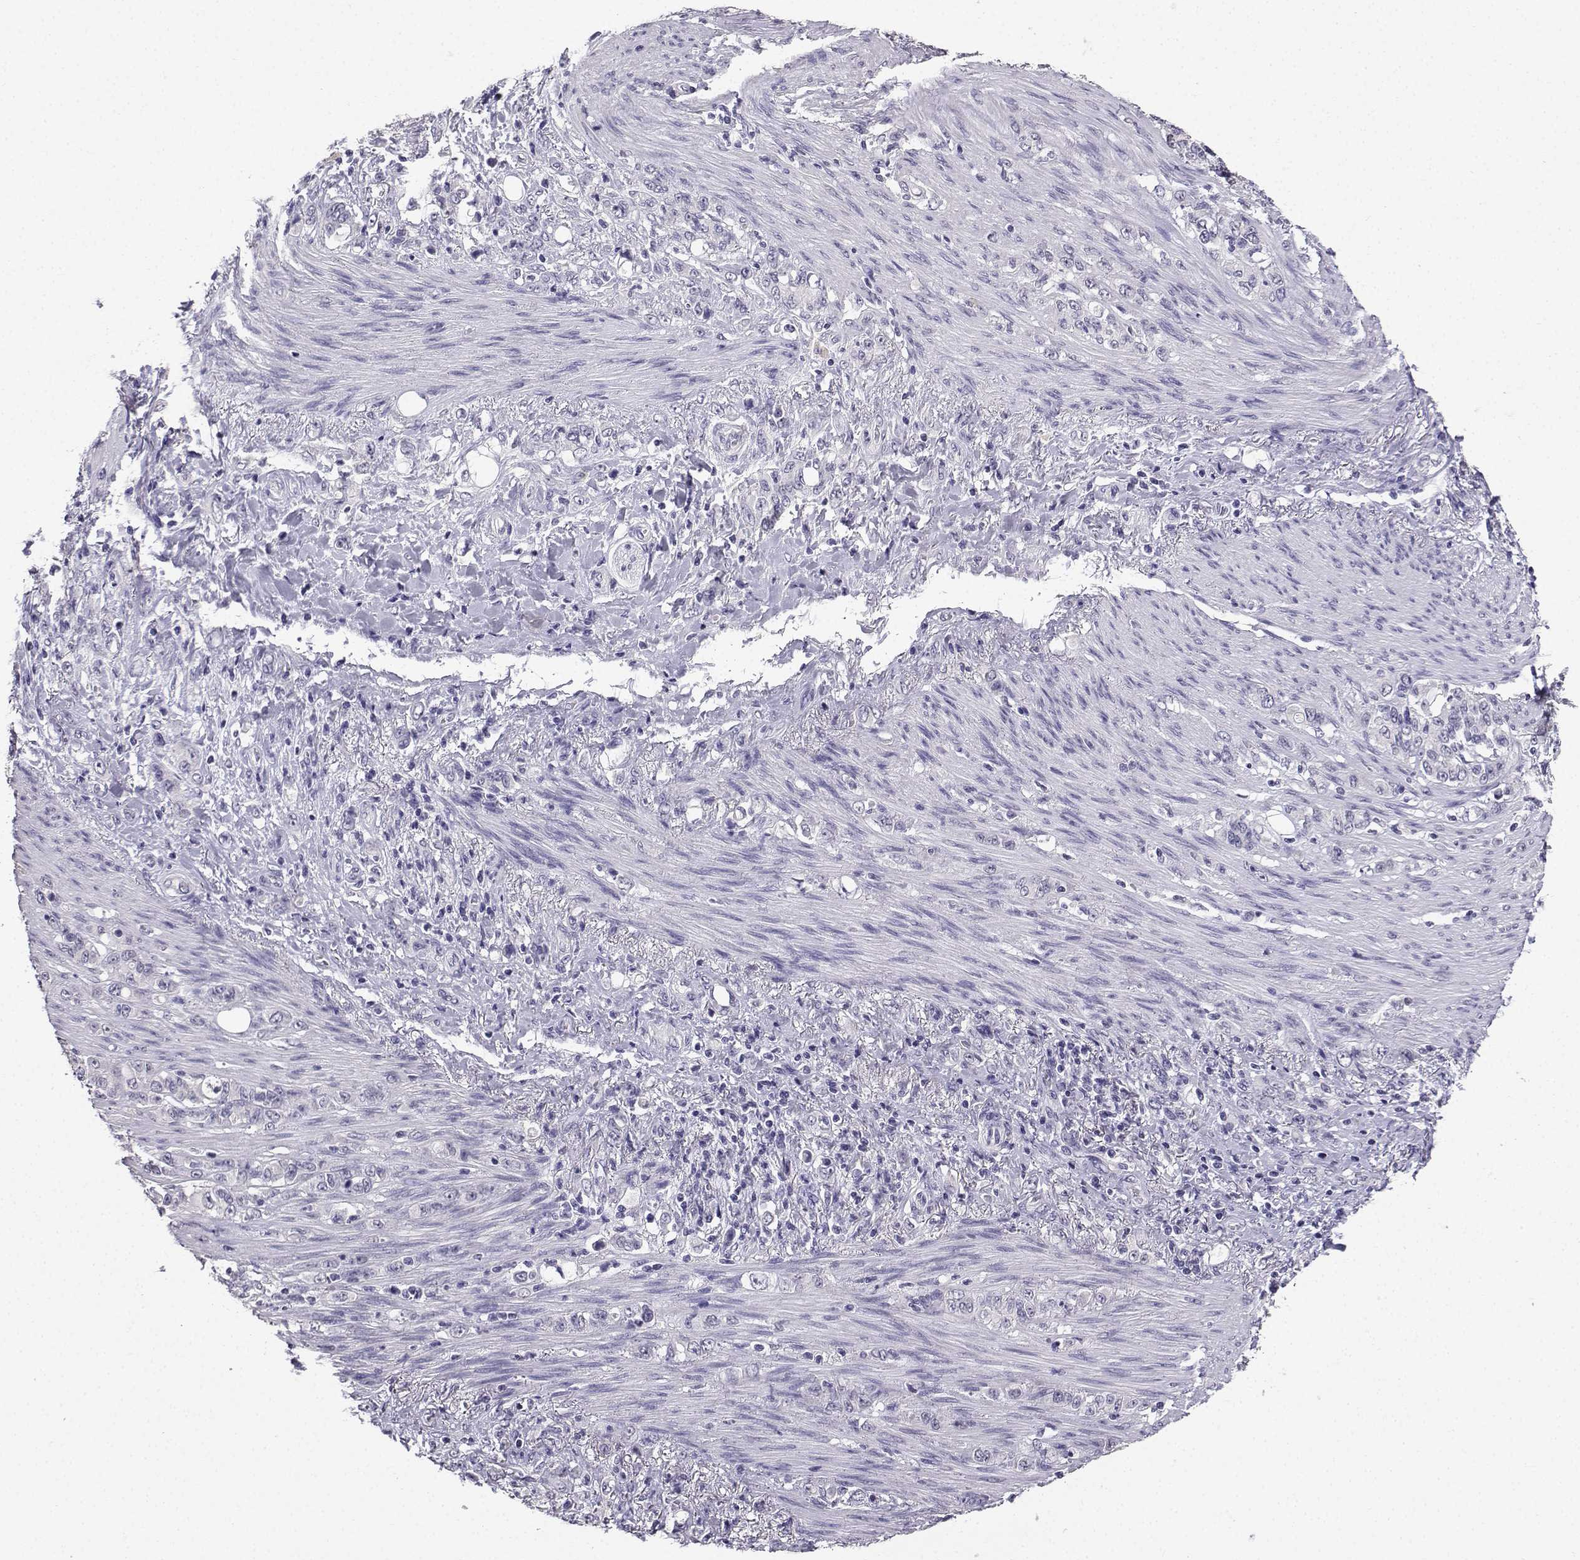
{"staining": {"intensity": "negative", "quantity": "none", "location": "none"}, "tissue": "stomach cancer", "cell_type": "Tumor cells", "image_type": "cancer", "snomed": [{"axis": "morphology", "description": "Adenocarcinoma, NOS"}, {"axis": "topography", "description": "Stomach"}], "caption": "A high-resolution photomicrograph shows immunohistochemistry (IHC) staining of stomach adenocarcinoma, which shows no significant staining in tumor cells.", "gene": "SPAG11B", "patient": {"sex": "female", "age": 79}}